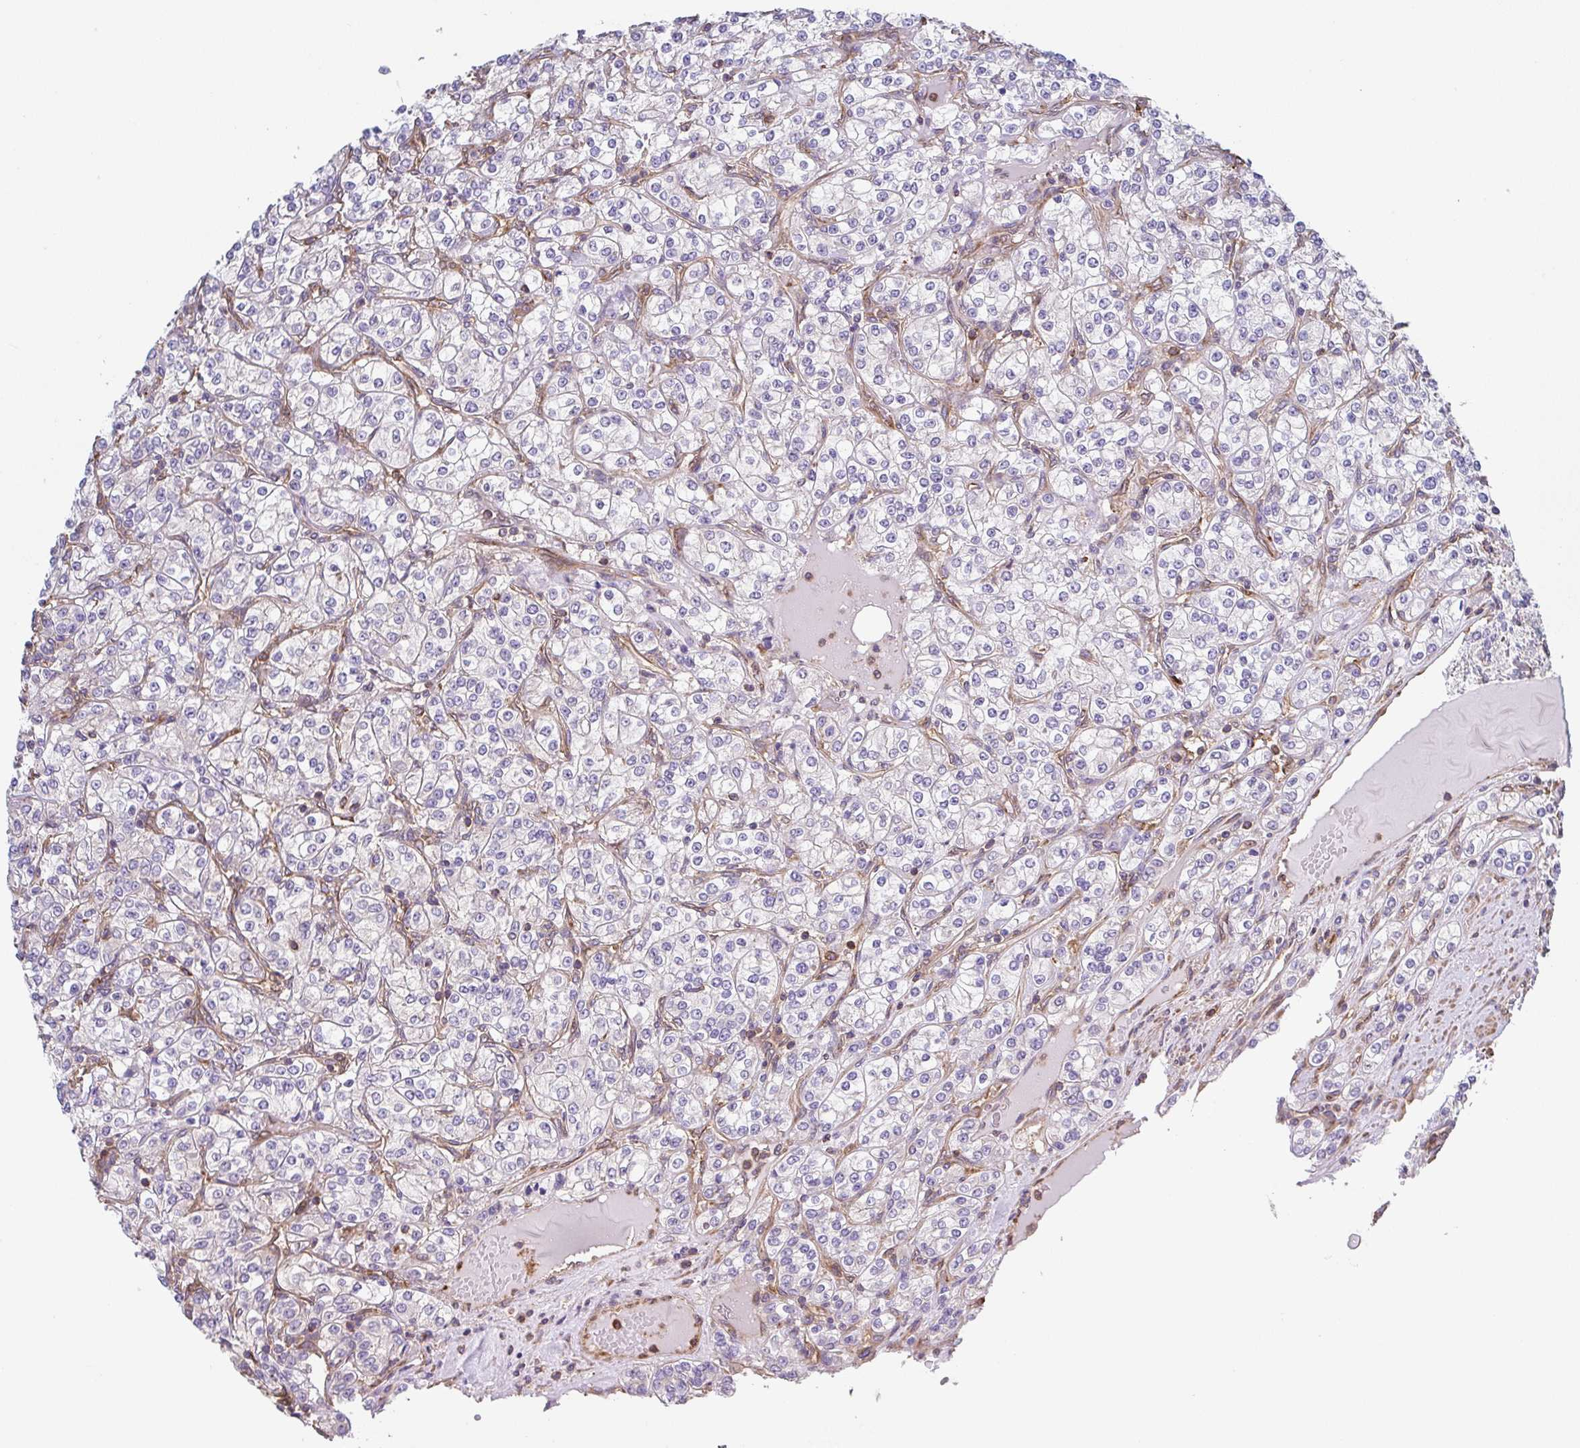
{"staining": {"intensity": "negative", "quantity": "none", "location": "none"}, "tissue": "renal cancer", "cell_type": "Tumor cells", "image_type": "cancer", "snomed": [{"axis": "morphology", "description": "Adenocarcinoma, NOS"}, {"axis": "topography", "description": "Kidney"}], "caption": "This is an IHC micrograph of human renal cancer (adenocarcinoma). There is no staining in tumor cells.", "gene": "TMEM229A", "patient": {"sex": "male", "age": 77}}